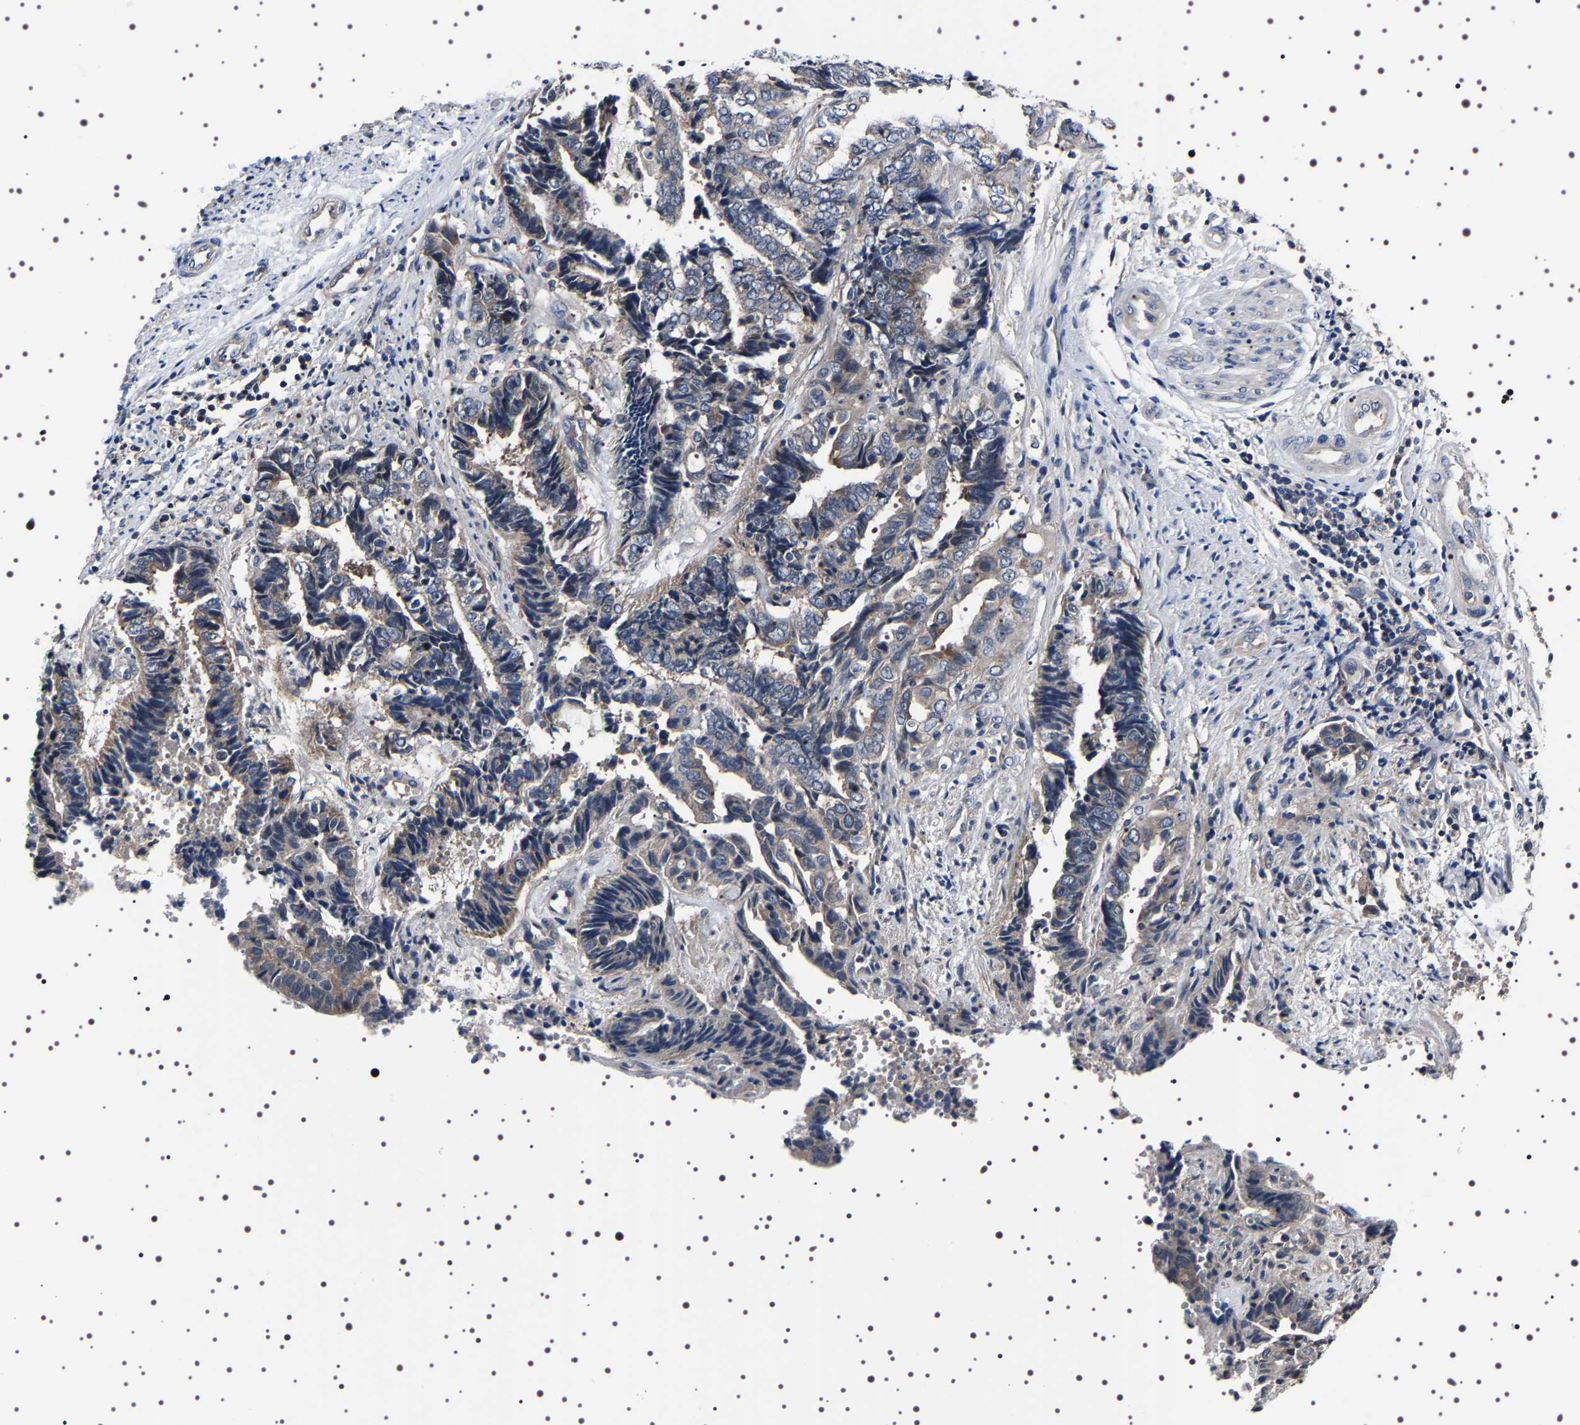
{"staining": {"intensity": "weak", "quantity": ">75%", "location": "cytoplasmic/membranous"}, "tissue": "endometrial cancer", "cell_type": "Tumor cells", "image_type": "cancer", "snomed": [{"axis": "morphology", "description": "Adenocarcinoma, NOS"}, {"axis": "topography", "description": "Uterus"}, {"axis": "topography", "description": "Endometrium"}], "caption": "Immunohistochemical staining of human endometrial cancer reveals low levels of weak cytoplasmic/membranous protein expression in about >75% of tumor cells. The staining is performed using DAB brown chromogen to label protein expression. The nuclei are counter-stained blue using hematoxylin.", "gene": "TARBP1", "patient": {"sex": "female", "age": 70}}